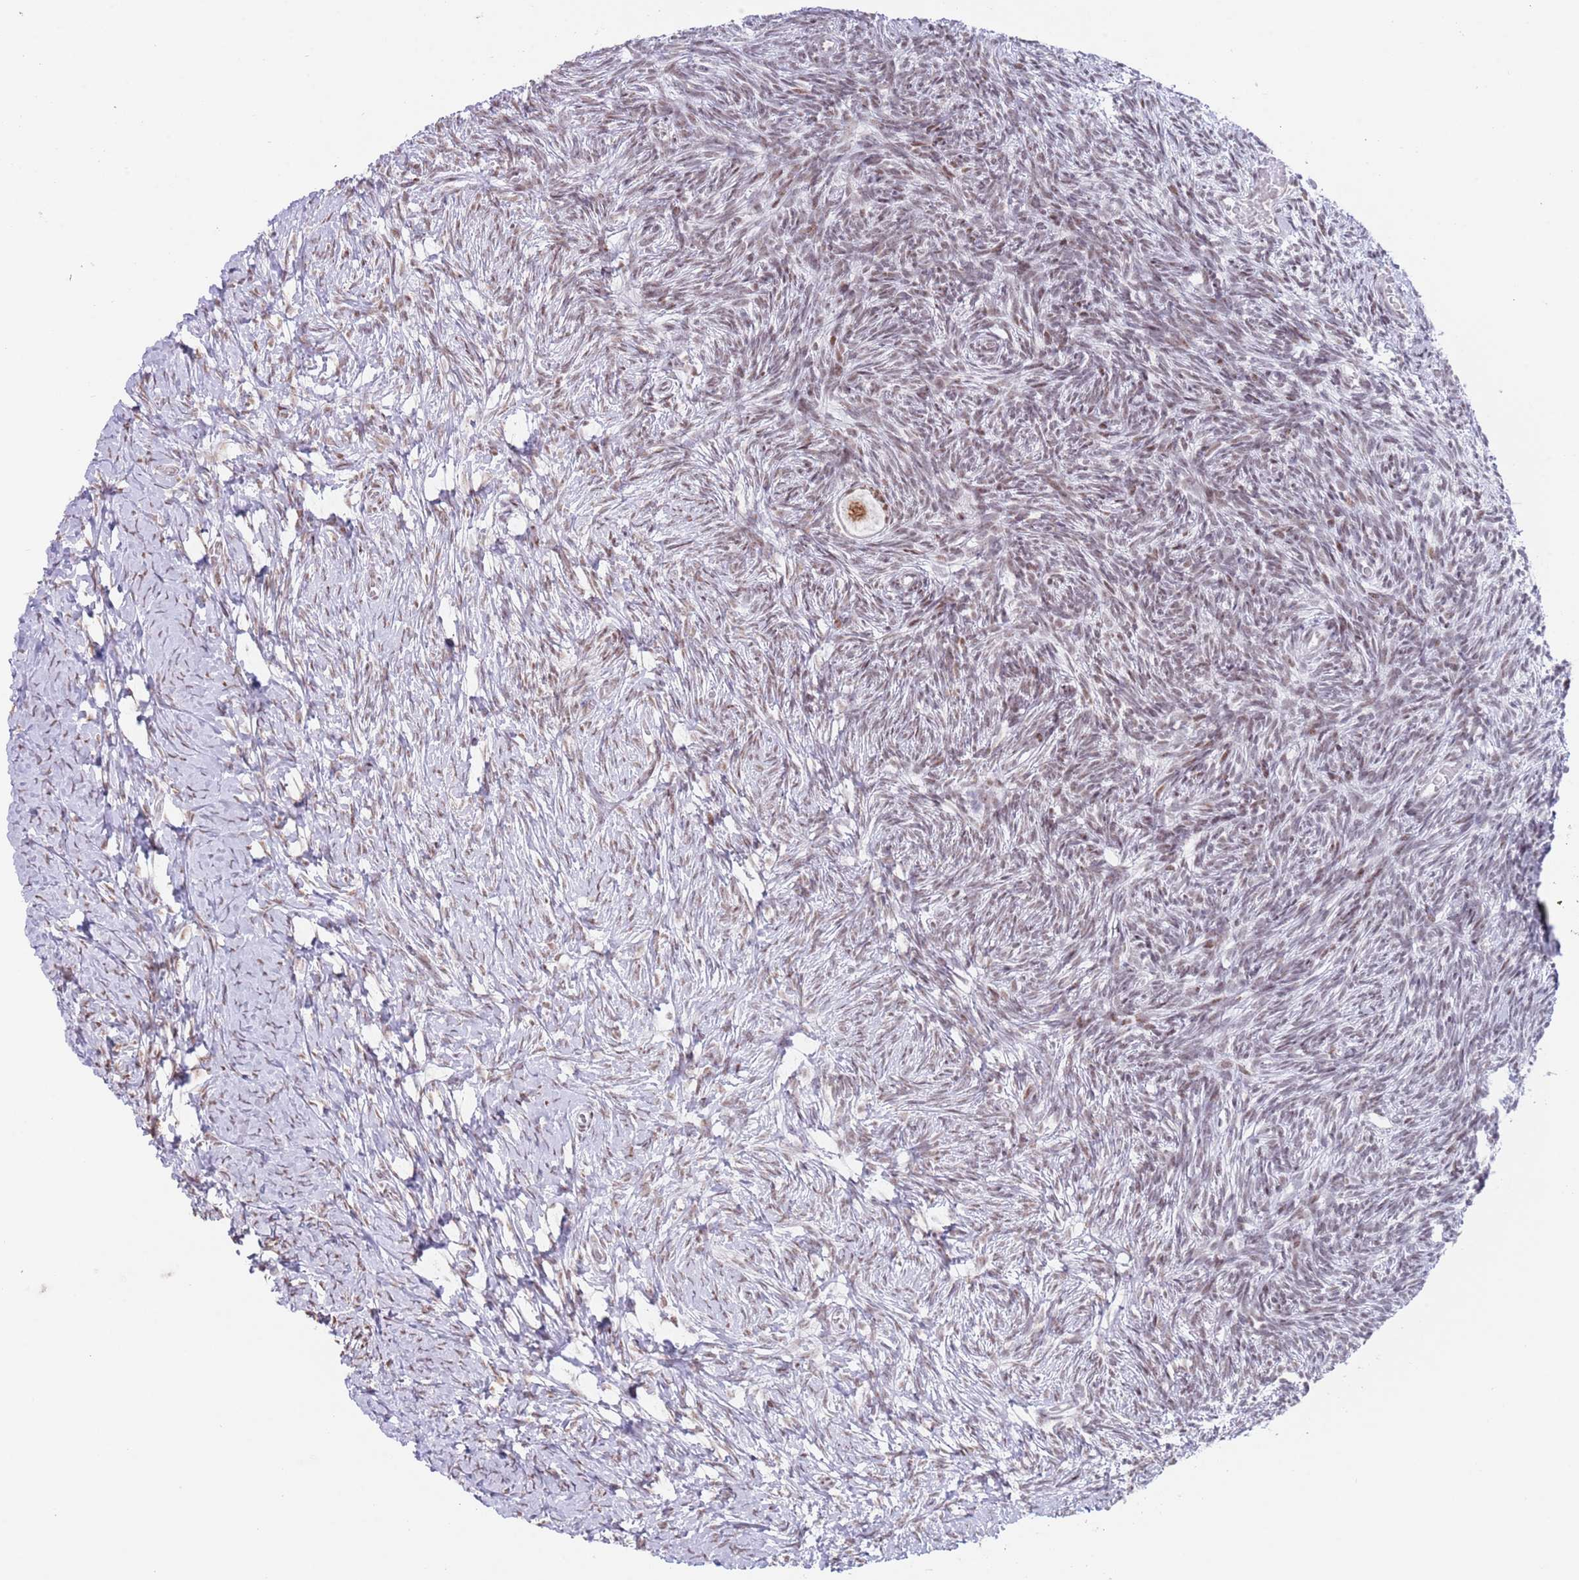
{"staining": {"intensity": "moderate", "quantity": ">75%", "location": "nuclear"}, "tissue": "ovary", "cell_type": "Follicle cells", "image_type": "normal", "snomed": [{"axis": "morphology", "description": "Normal tissue, NOS"}, {"axis": "topography", "description": "Ovary"}], "caption": "Immunohistochemical staining of benign human ovary shows medium levels of moderate nuclear staining in about >75% of follicle cells.", "gene": "ZNF382", "patient": {"sex": "female", "age": 39}}